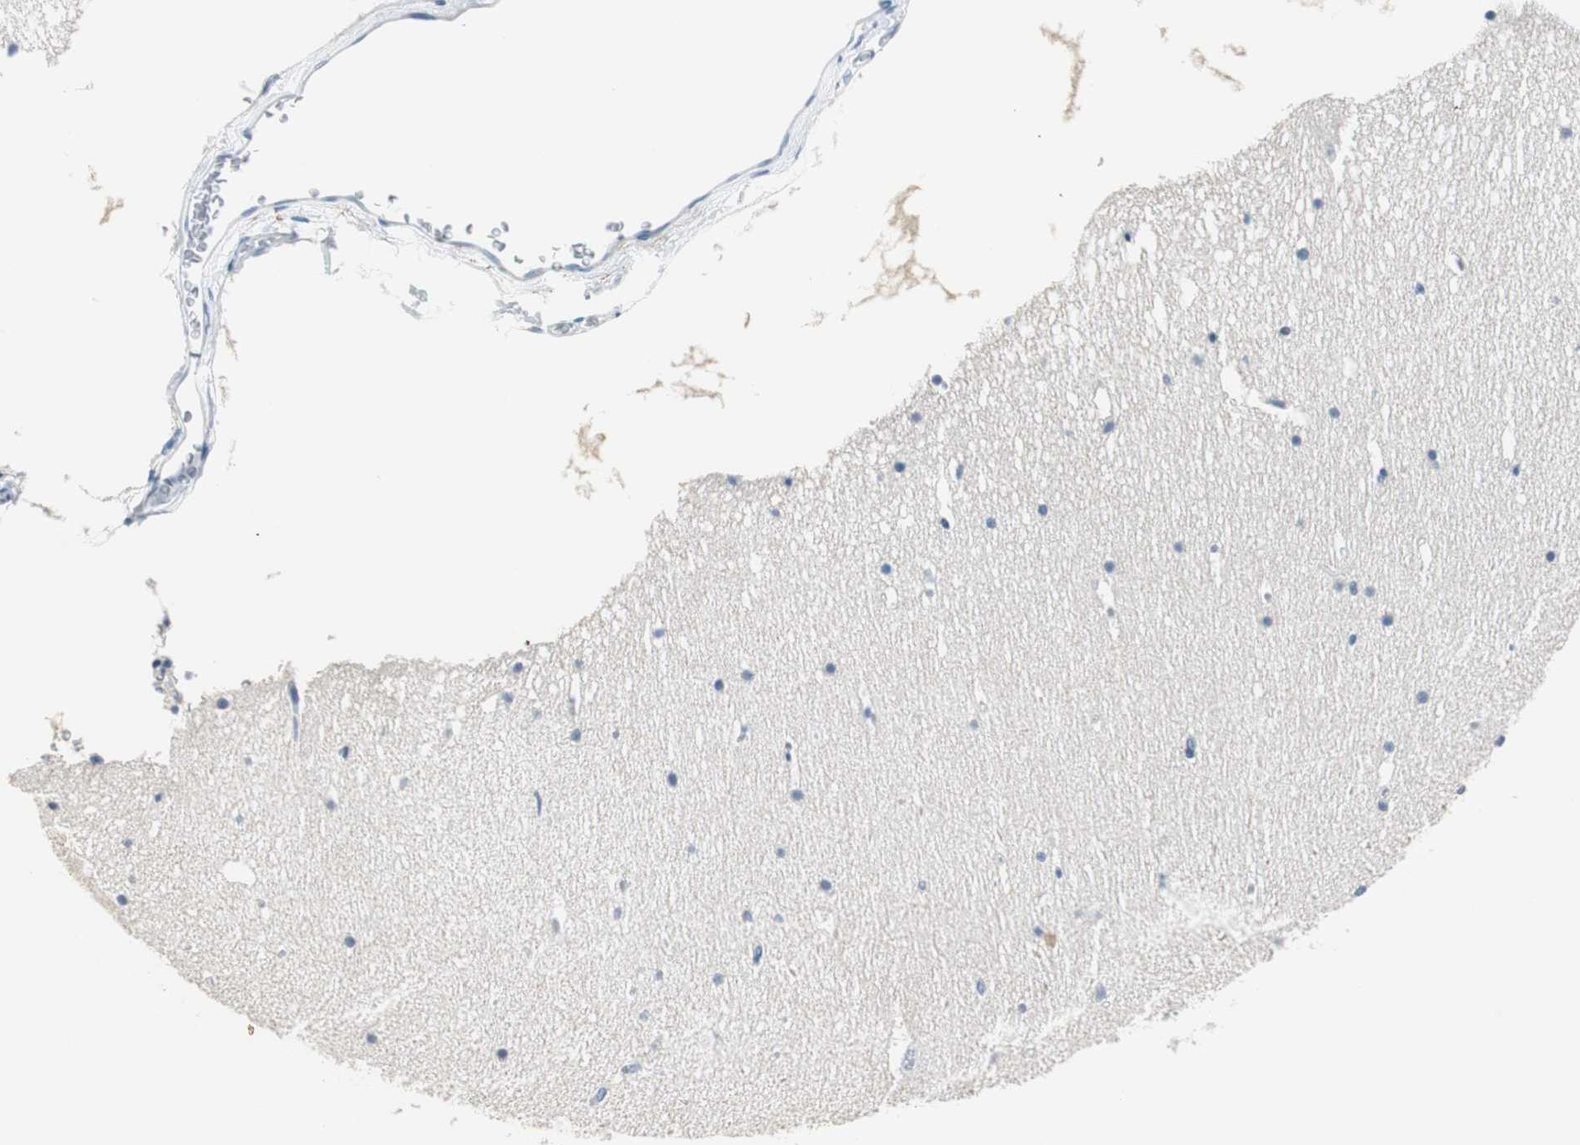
{"staining": {"intensity": "negative", "quantity": "none", "location": "none"}, "tissue": "cerebellum", "cell_type": "Cells in granular layer", "image_type": "normal", "snomed": [{"axis": "morphology", "description": "Normal tissue, NOS"}, {"axis": "topography", "description": "Cerebellum"}], "caption": "DAB (3,3'-diaminobenzidine) immunohistochemical staining of unremarkable human cerebellum exhibits no significant positivity in cells in granular layer.", "gene": "MUC7", "patient": {"sex": "female", "age": 19}}